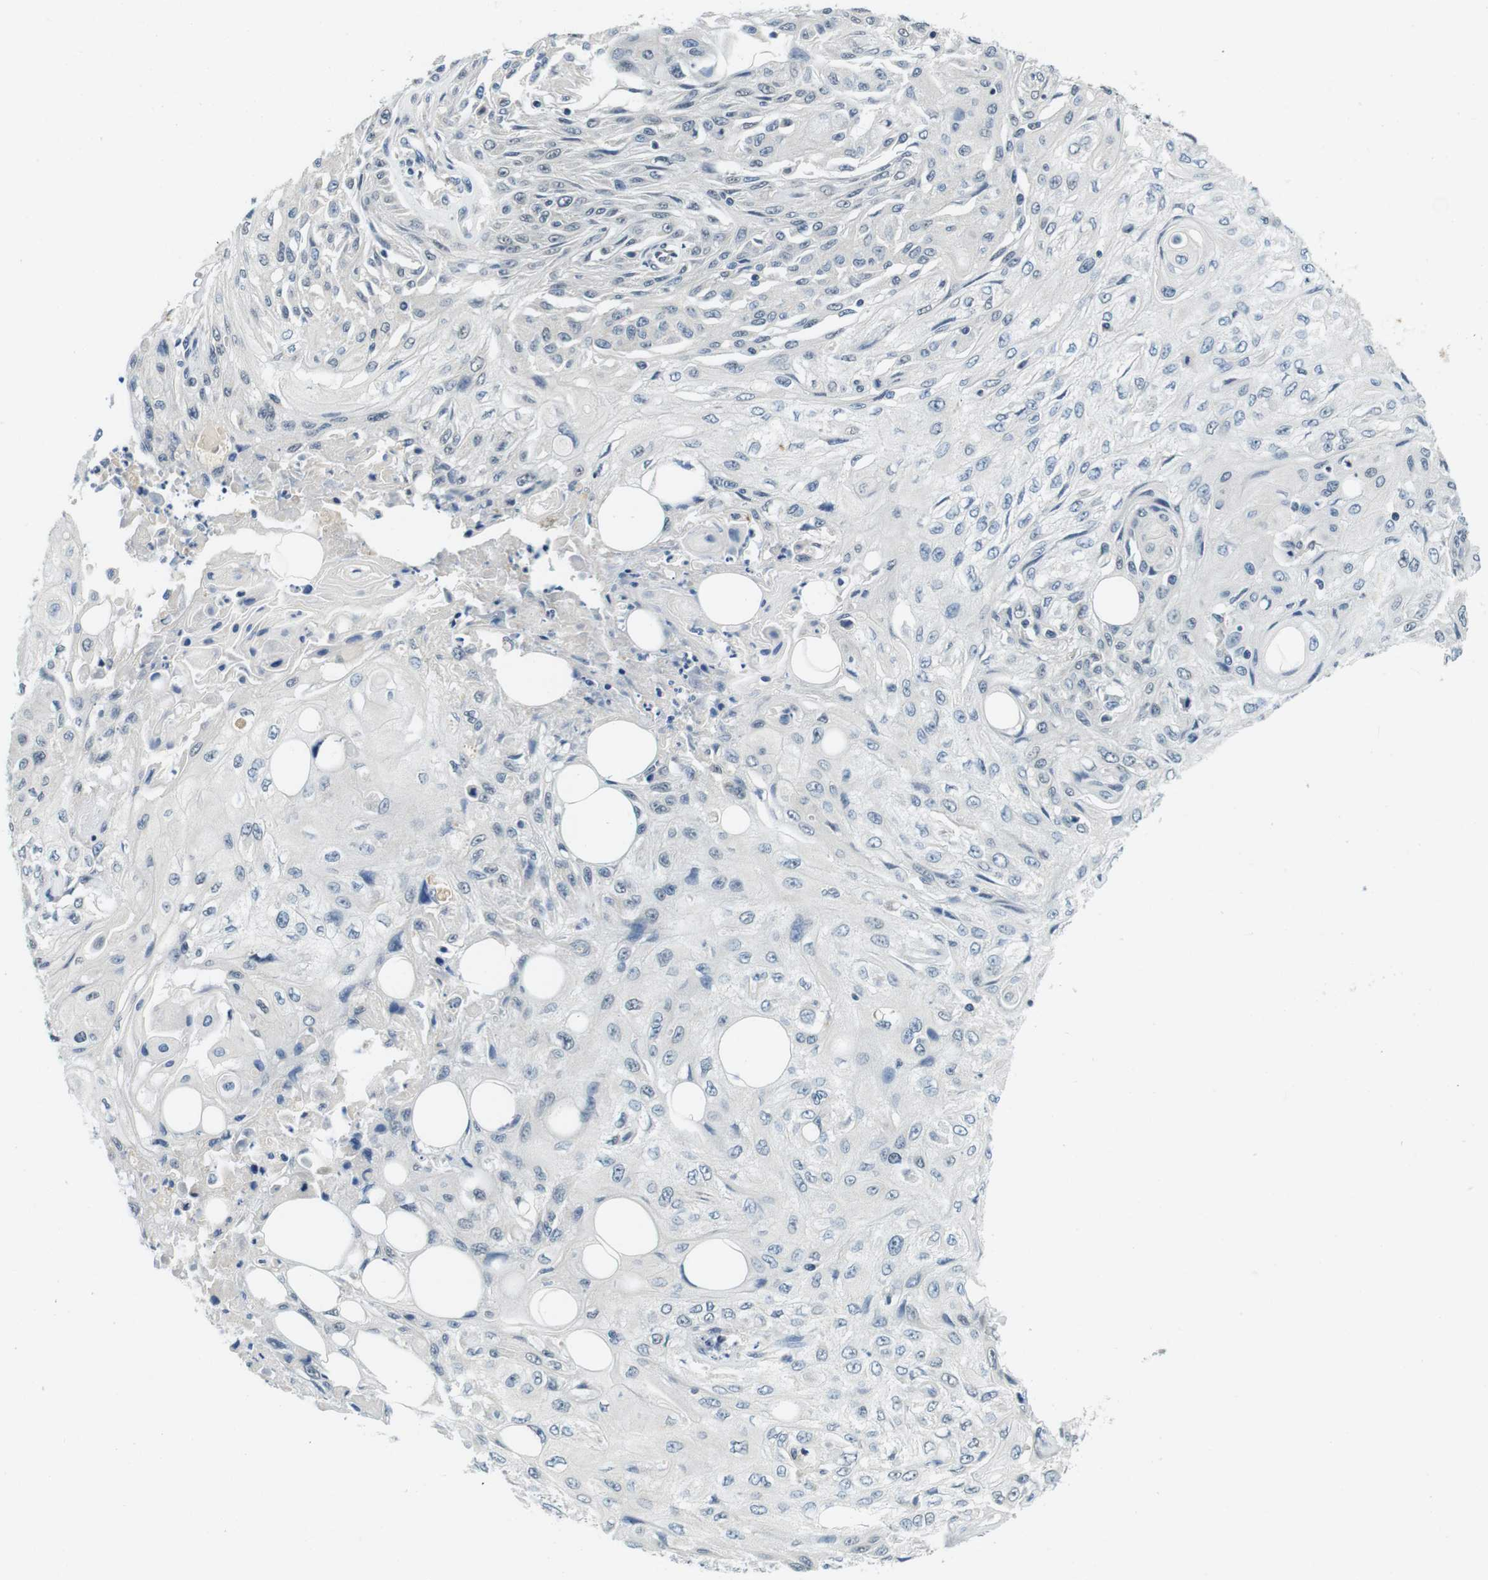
{"staining": {"intensity": "negative", "quantity": "none", "location": "none"}, "tissue": "skin cancer", "cell_type": "Tumor cells", "image_type": "cancer", "snomed": [{"axis": "morphology", "description": "Squamous cell carcinoma, NOS"}, {"axis": "topography", "description": "Skin"}], "caption": "IHC of skin cancer exhibits no staining in tumor cells. (DAB (3,3'-diaminobenzidine) IHC with hematoxylin counter stain).", "gene": "DTNA", "patient": {"sex": "male", "age": 75}}